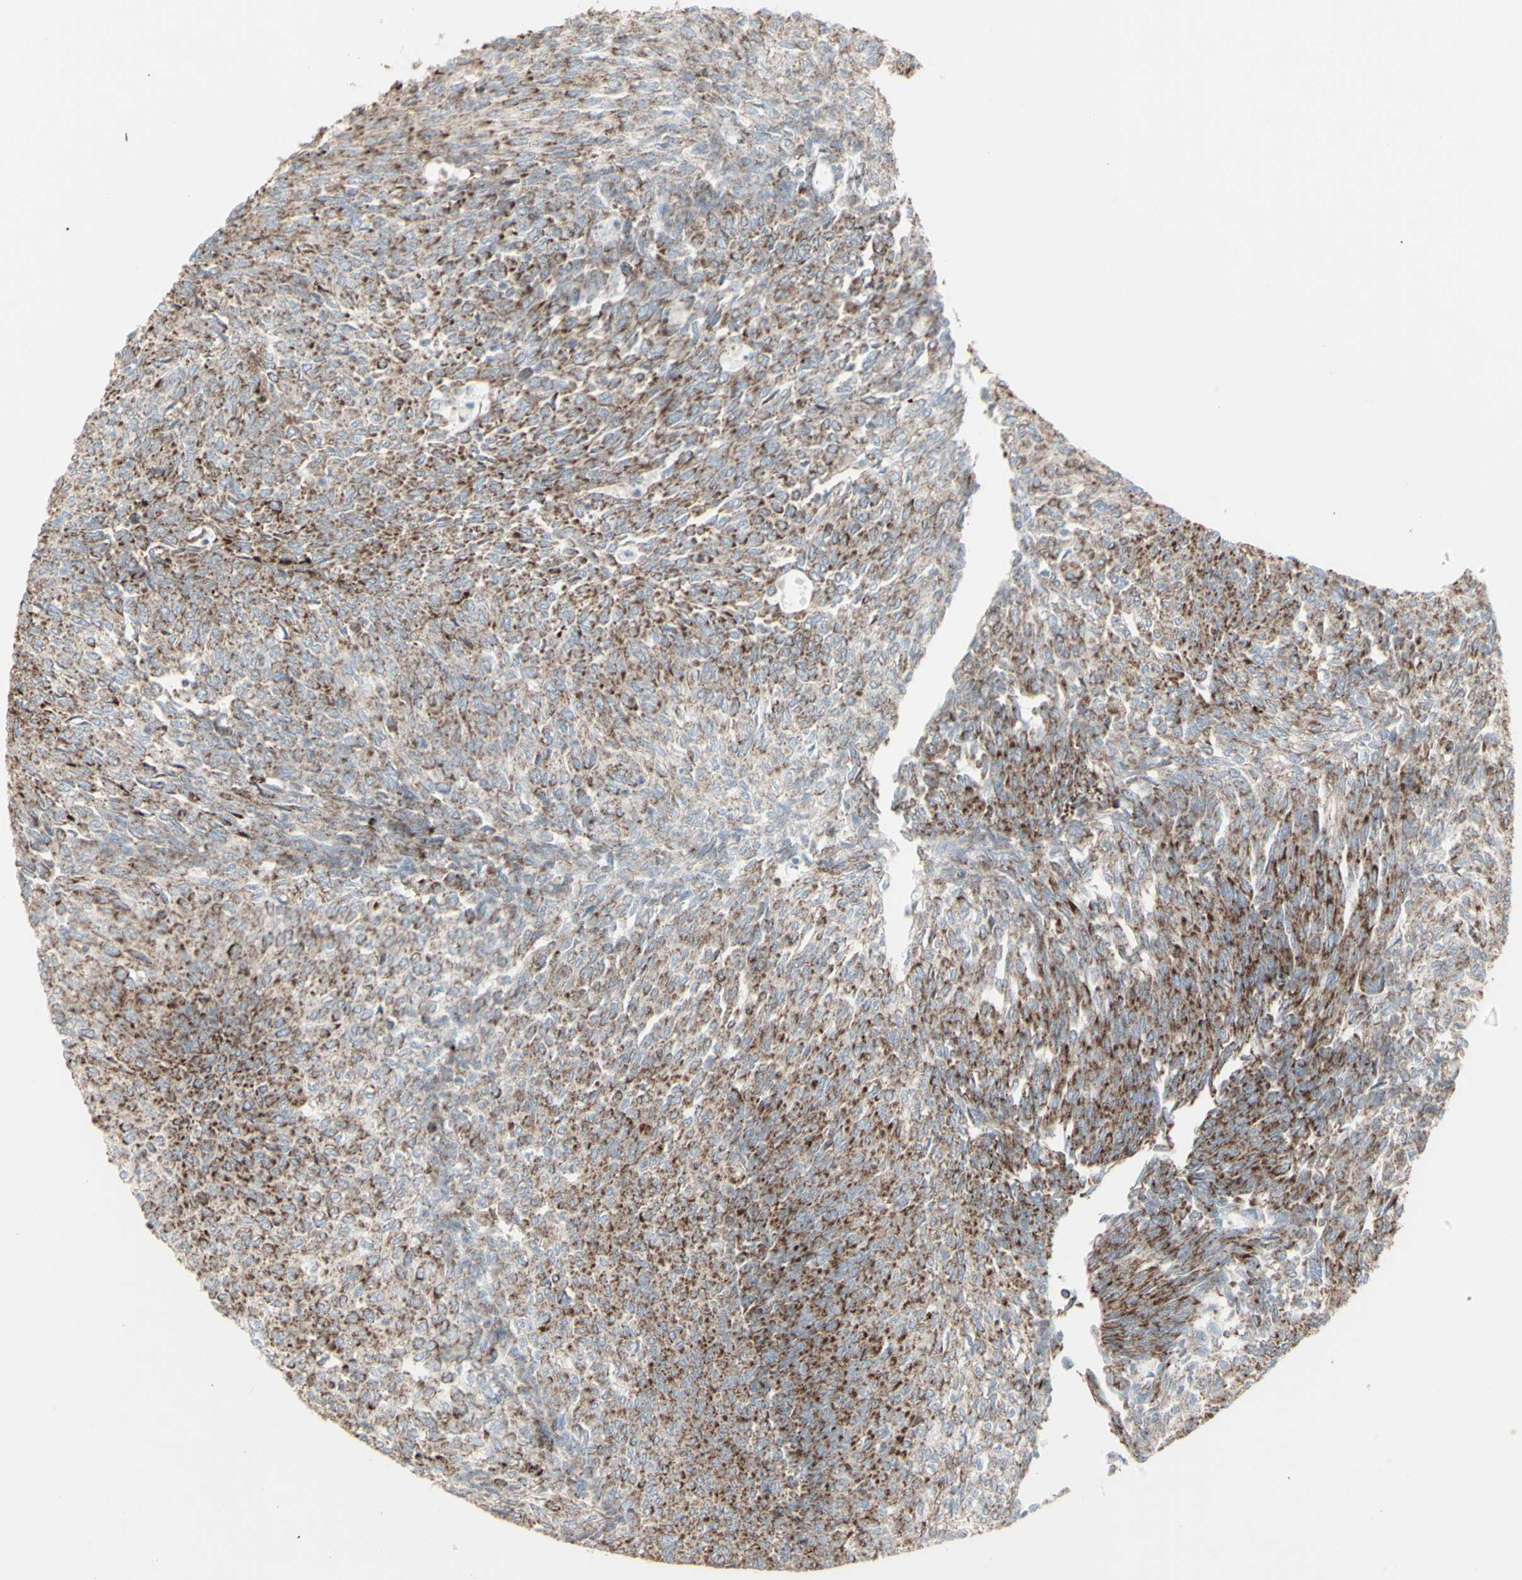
{"staining": {"intensity": "moderate", "quantity": ">75%", "location": "cytoplasmic/membranous"}, "tissue": "urothelial cancer", "cell_type": "Tumor cells", "image_type": "cancer", "snomed": [{"axis": "morphology", "description": "Urothelial carcinoma, Low grade"}, {"axis": "topography", "description": "Urinary bladder"}], "caption": "A high-resolution image shows immunohistochemistry staining of urothelial cancer, which exhibits moderate cytoplasmic/membranous positivity in about >75% of tumor cells.", "gene": "PLGRKT", "patient": {"sex": "female", "age": 79}}